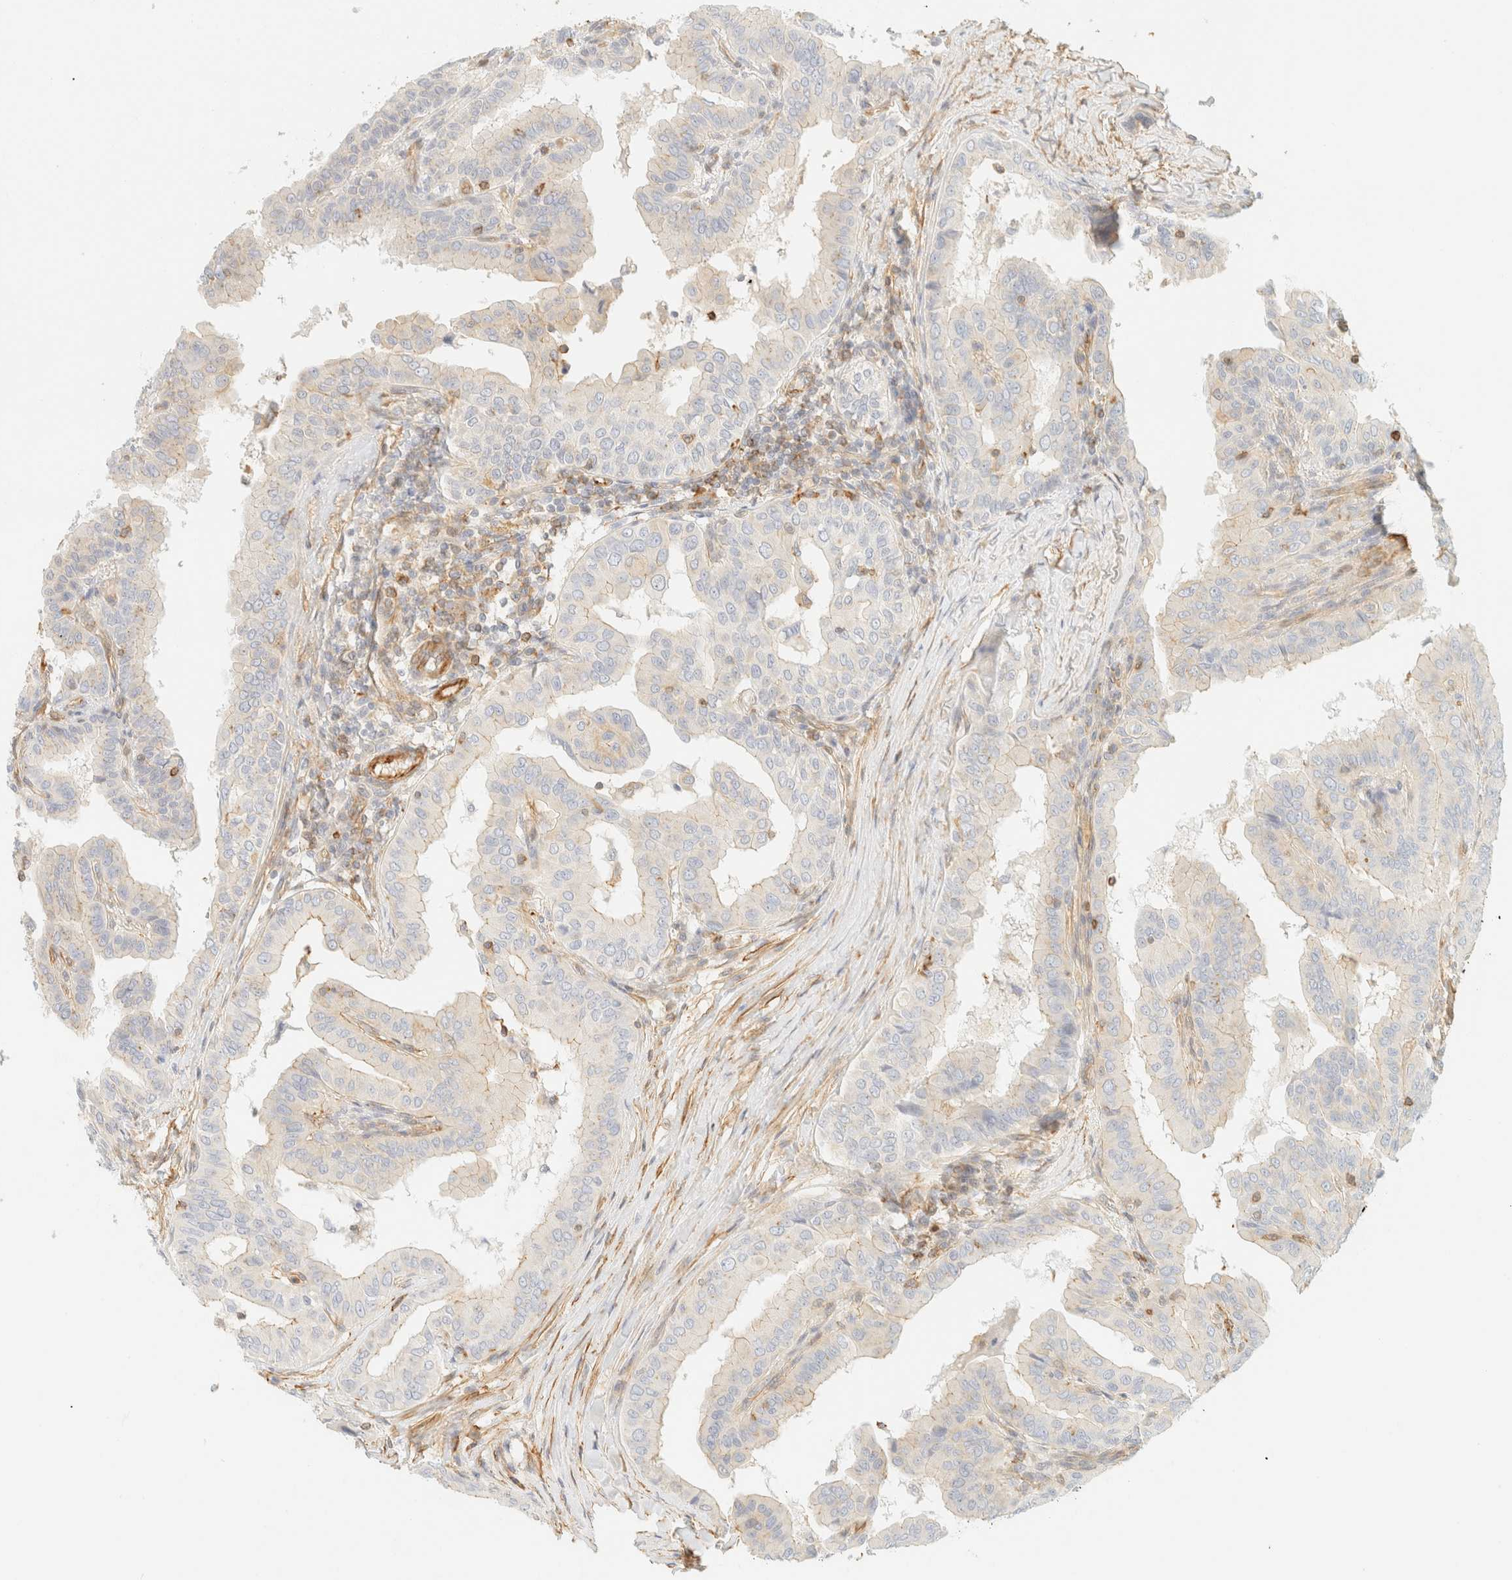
{"staining": {"intensity": "negative", "quantity": "none", "location": "none"}, "tissue": "thyroid cancer", "cell_type": "Tumor cells", "image_type": "cancer", "snomed": [{"axis": "morphology", "description": "Papillary adenocarcinoma, NOS"}, {"axis": "topography", "description": "Thyroid gland"}], "caption": "Immunohistochemistry histopathology image of neoplastic tissue: human thyroid papillary adenocarcinoma stained with DAB exhibits no significant protein staining in tumor cells.", "gene": "OTOP2", "patient": {"sex": "male", "age": 33}}